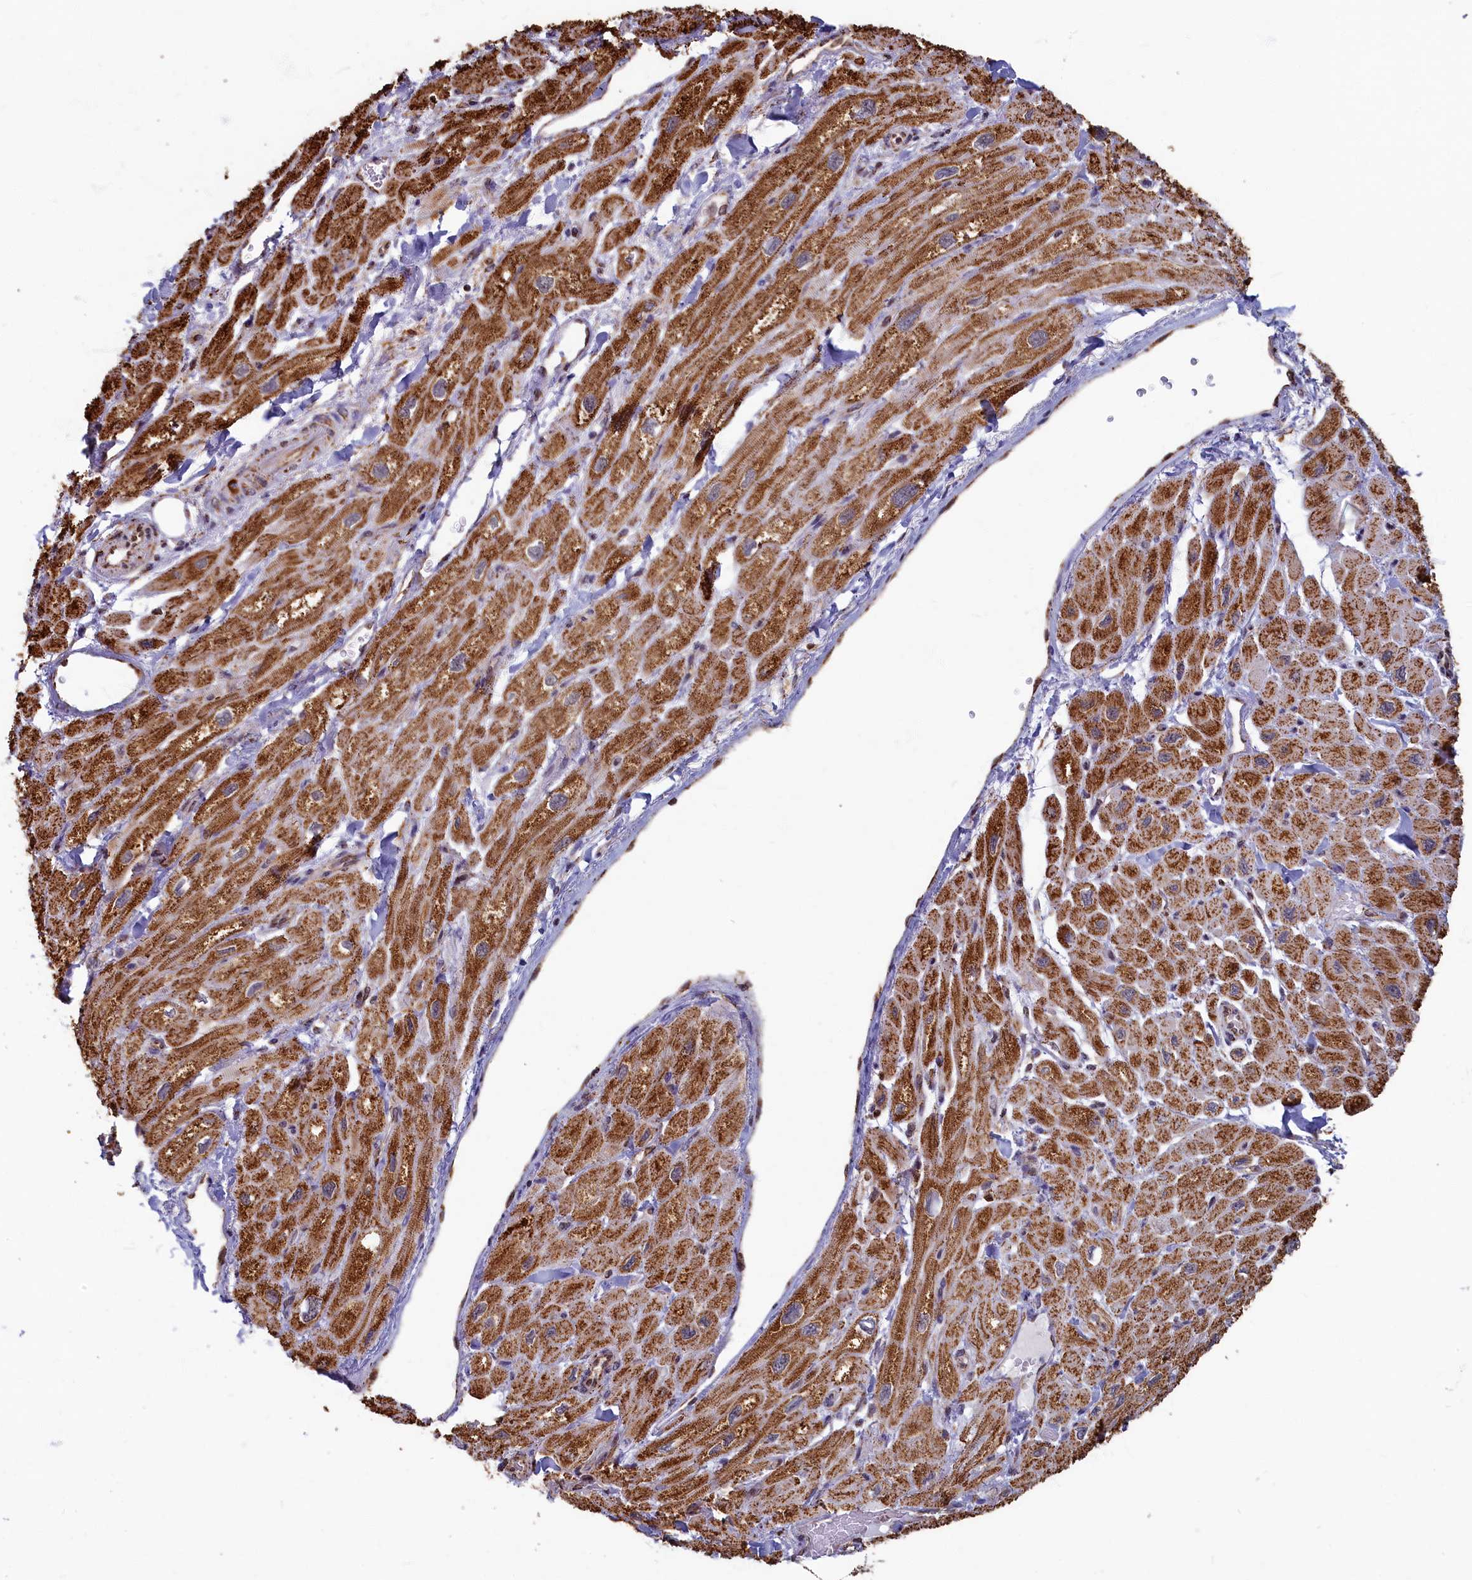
{"staining": {"intensity": "moderate", "quantity": ">75%", "location": "cytoplasmic/membranous"}, "tissue": "heart muscle", "cell_type": "Cardiomyocytes", "image_type": "normal", "snomed": [{"axis": "morphology", "description": "Normal tissue, NOS"}, {"axis": "topography", "description": "Heart"}], "caption": "A brown stain labels moderate cytoplasmic/membranous expression of a protein in cardiomyocytes of unremarkable human heart muscle.", "gene": "SPR", "patient": {"sex": "male", "age": 65}}